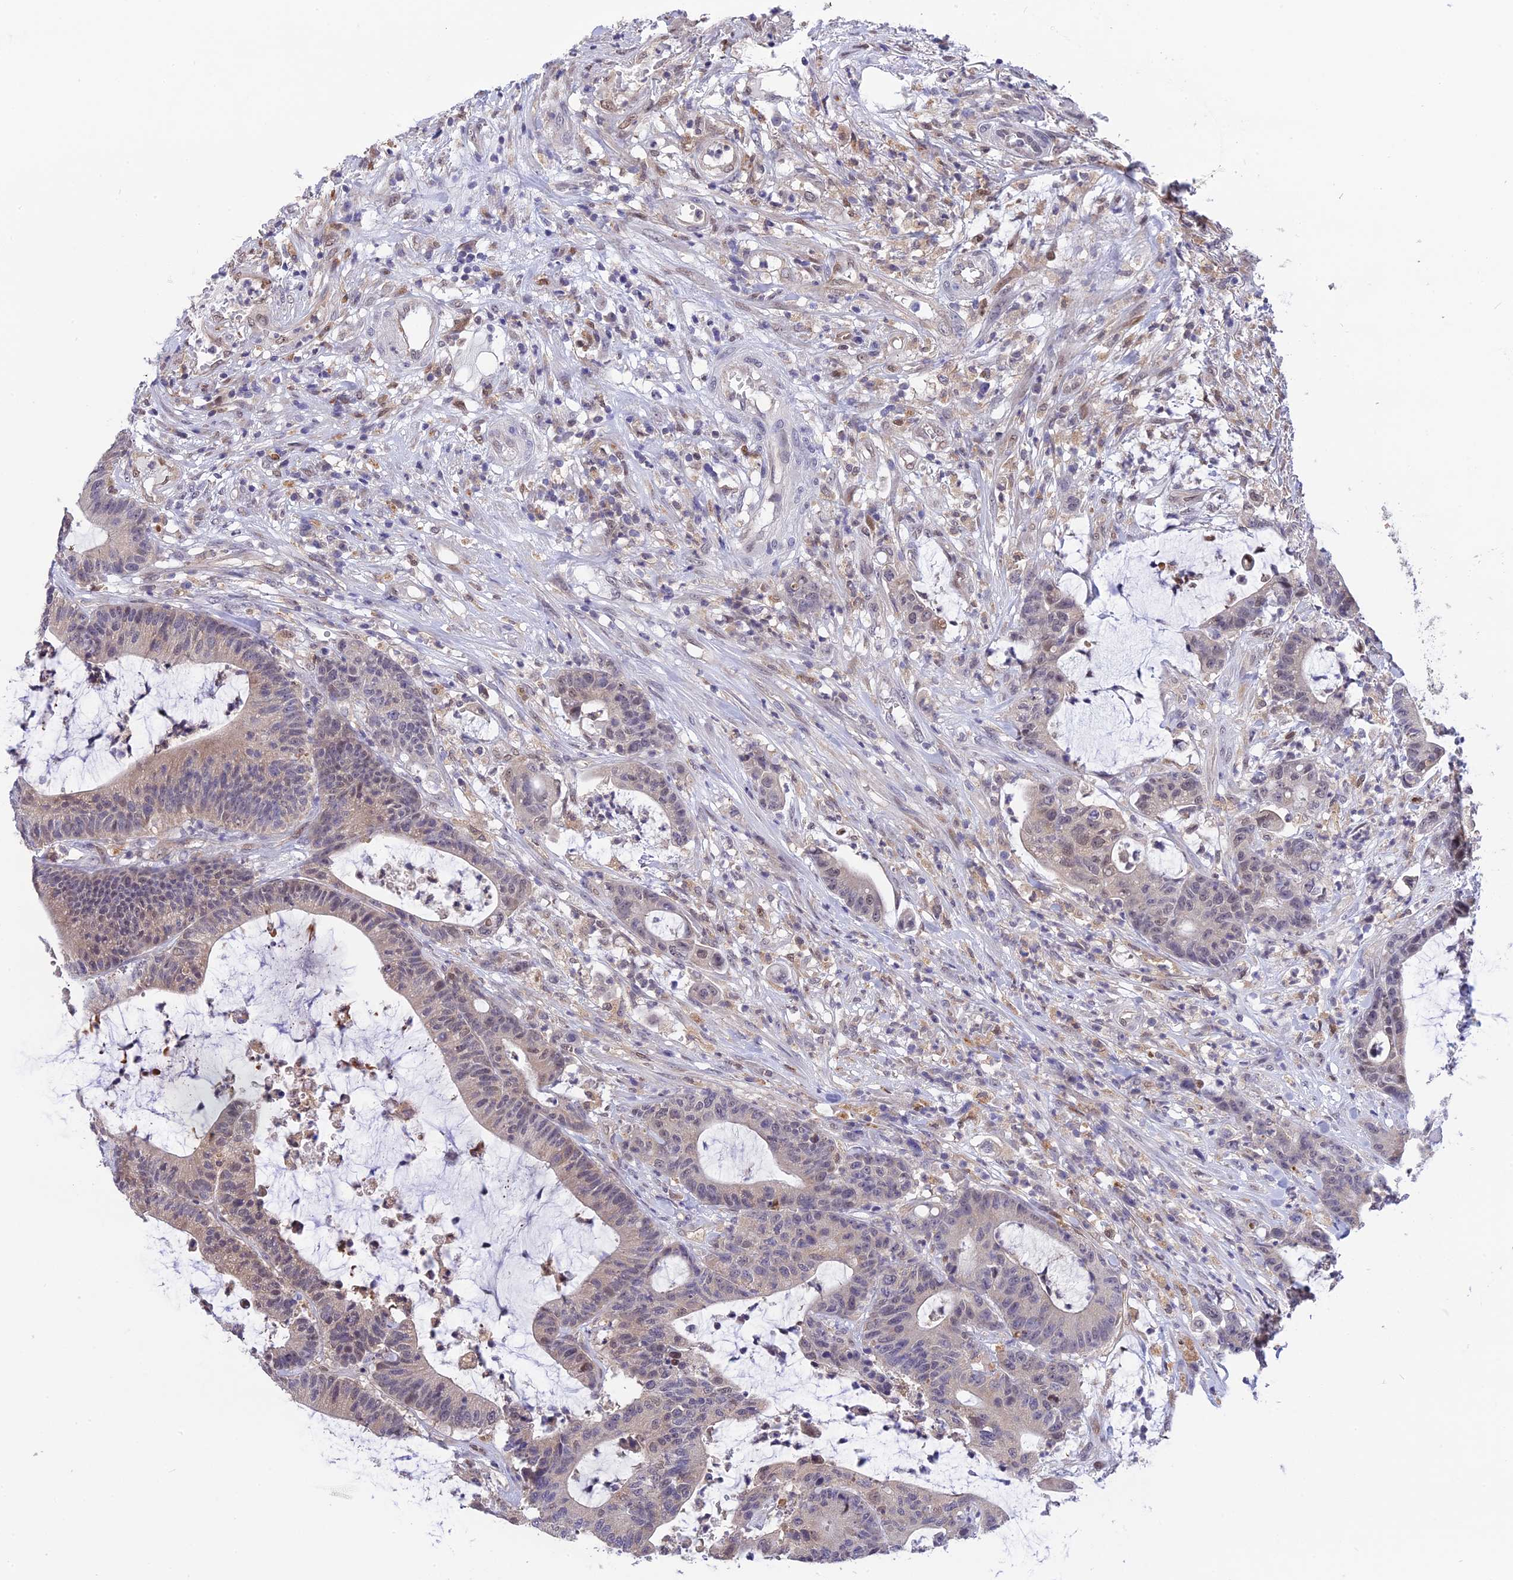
{"staining": {"intensity": "weak", "quantity": "25%-75%", "location": "cytoplasmic/membranous"}, "tissue": "colorectal cancer", "cell_type": "Tumor cells", "image_type": "cancer", "snomed": [{"axis": "morphology", "description": "Adenocarcinoma, NOS"}, {"axis": "topography", "description": "Colon"}], "caption": "Colorectal adenocarcinoma was stained to show a protein in brown. There is low levels of weak cytoplasmic/membranous positivity in about 25%-75% of tumor cells.", "gene": "KCTD14", "patient": {"sex": "female", "age": 84}}